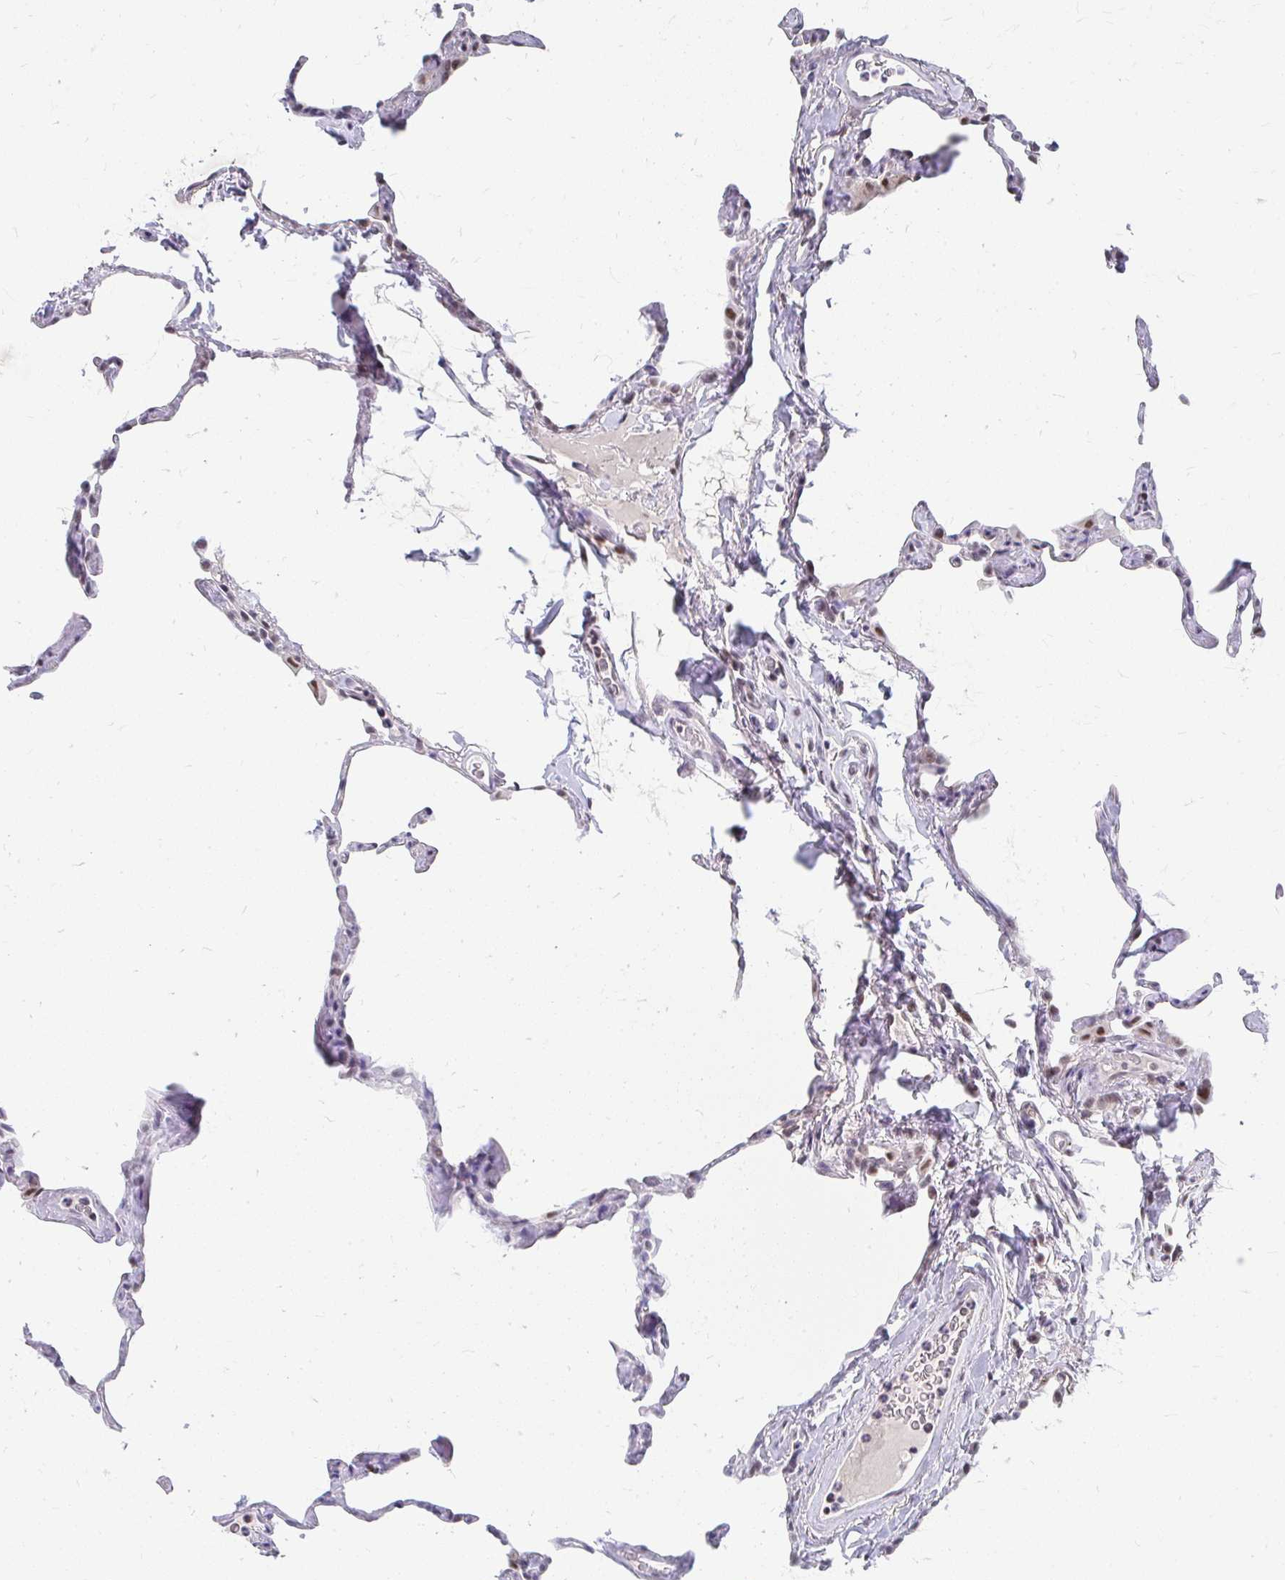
{"staining": {"intensity": "moderate", "quantity": "<25%", "location": "nuclear"}, "tissue": "lung", "cell_type": "Alveolar cells", "image_type": "normal", "snomed": [{"axis": "morphology", "description": "Normal tissue, NOS"}, {"axis": "topography", "description": "Lung"}], "caption": "A brown stain shows moderate nuclear positivity of a protein in alveolar cells of unremarkable lung. The protein is shown in brown color, while the nuclei are stained blue.", "gene": "GTF2H1", "patient": {"sex": "male", "age": 65}}